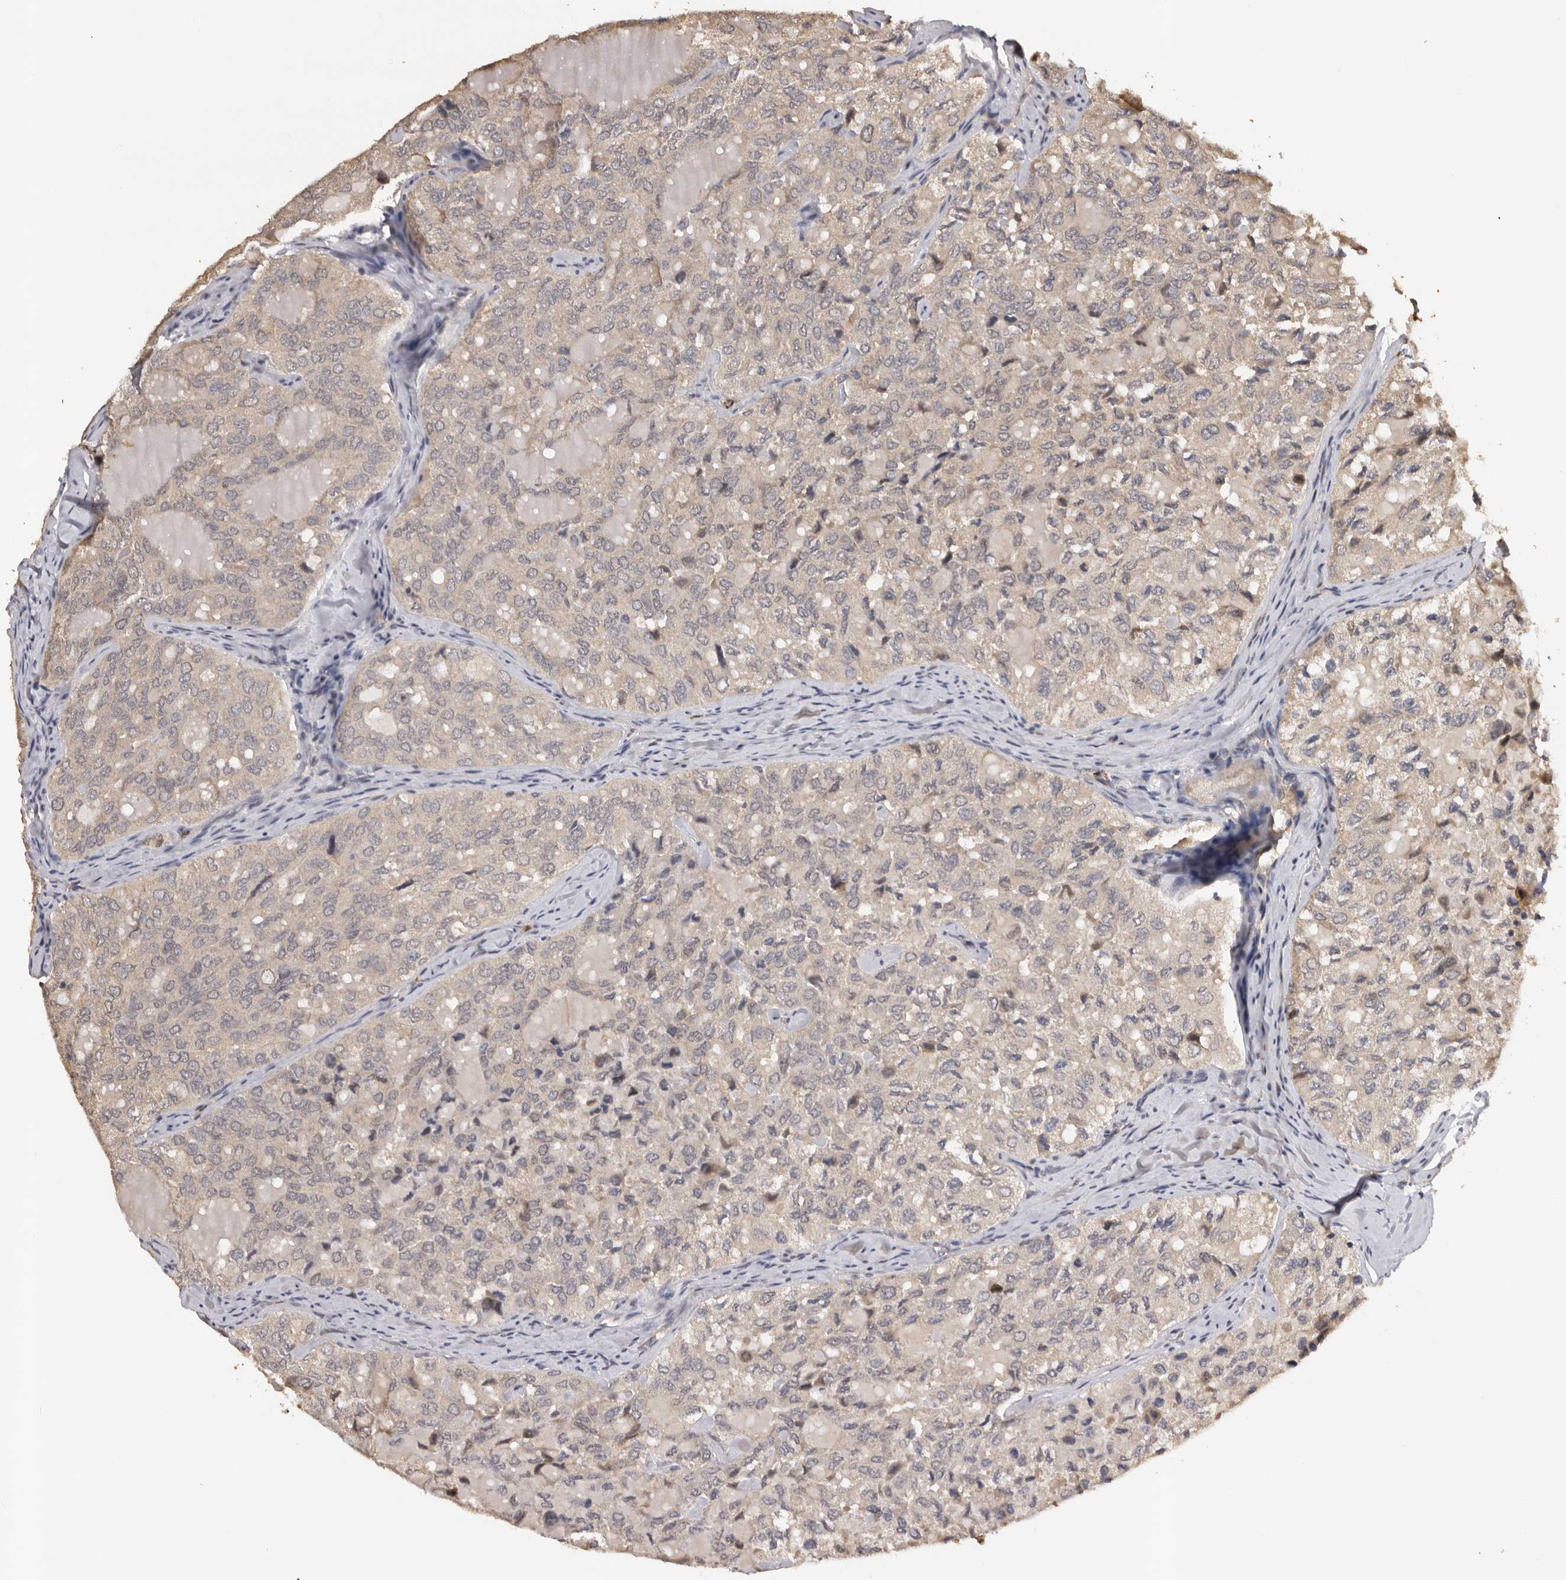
{"staining": {"intensity": "negative", "quantity": "none", "location": "none"}, "tissue": "thyroid cancer", "cell_type": "Tumor cells", "image_type": "cancer", "snomed": [{"axis": "morphology", "description": "Follicular adenoma carcinoma, NOS"}, {"axis": "topography", "description": "Thyroid gland"}], "caption": "This photomicrograph is of thyroid cancer (follicular adenoma carcinoma) stained with immunohistochemistry (IHC) to label a protein in brown with the nuclei are counter-stained blue. There is no expression in tumor cells.", "gene": "KIF2B", "patient": {"sex": "male", "age": 75}}